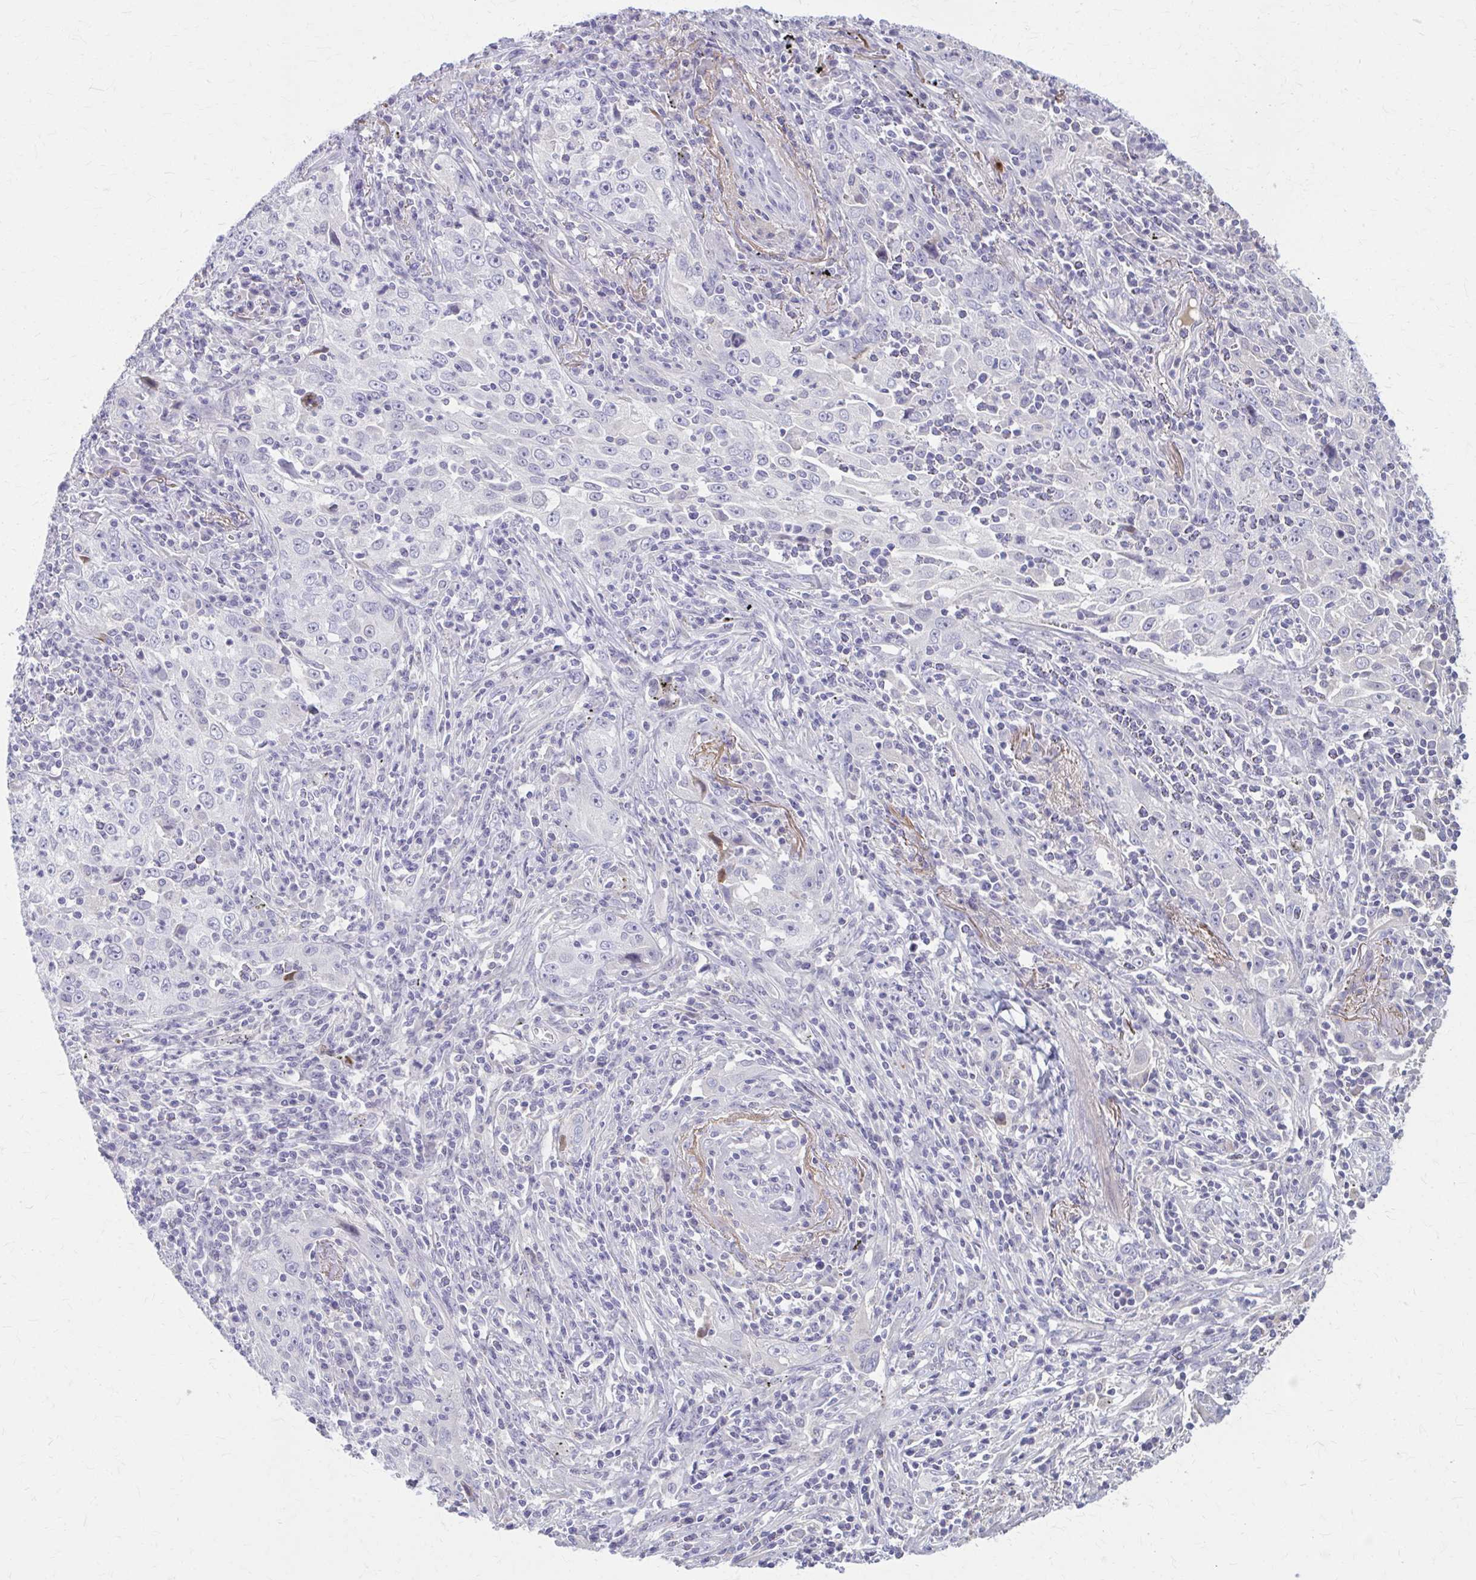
{"staining": {"intensity": "negative", "quantity": "none", "location": "none"}, "tissue": "lung cancer", "cell_type": "Tumor cells", "image_type": "cancer", "snomed": [{"axis": "morphology", "description": "Squamous cell carcinoma, NOS"}, {"axis": "topography", "description": "Lung"}], "caption": "Micrograph shows no significant protein positivity in tumor cells of lung squamous cell carcinoma. The staining is performed using DAB (3,3'-diaminobenzidine) brown chromogen with nuclei counter-stained in using hematoxylin.", "gene": "SERPIND1", "patient": {"sex": "male", "age": 71}}